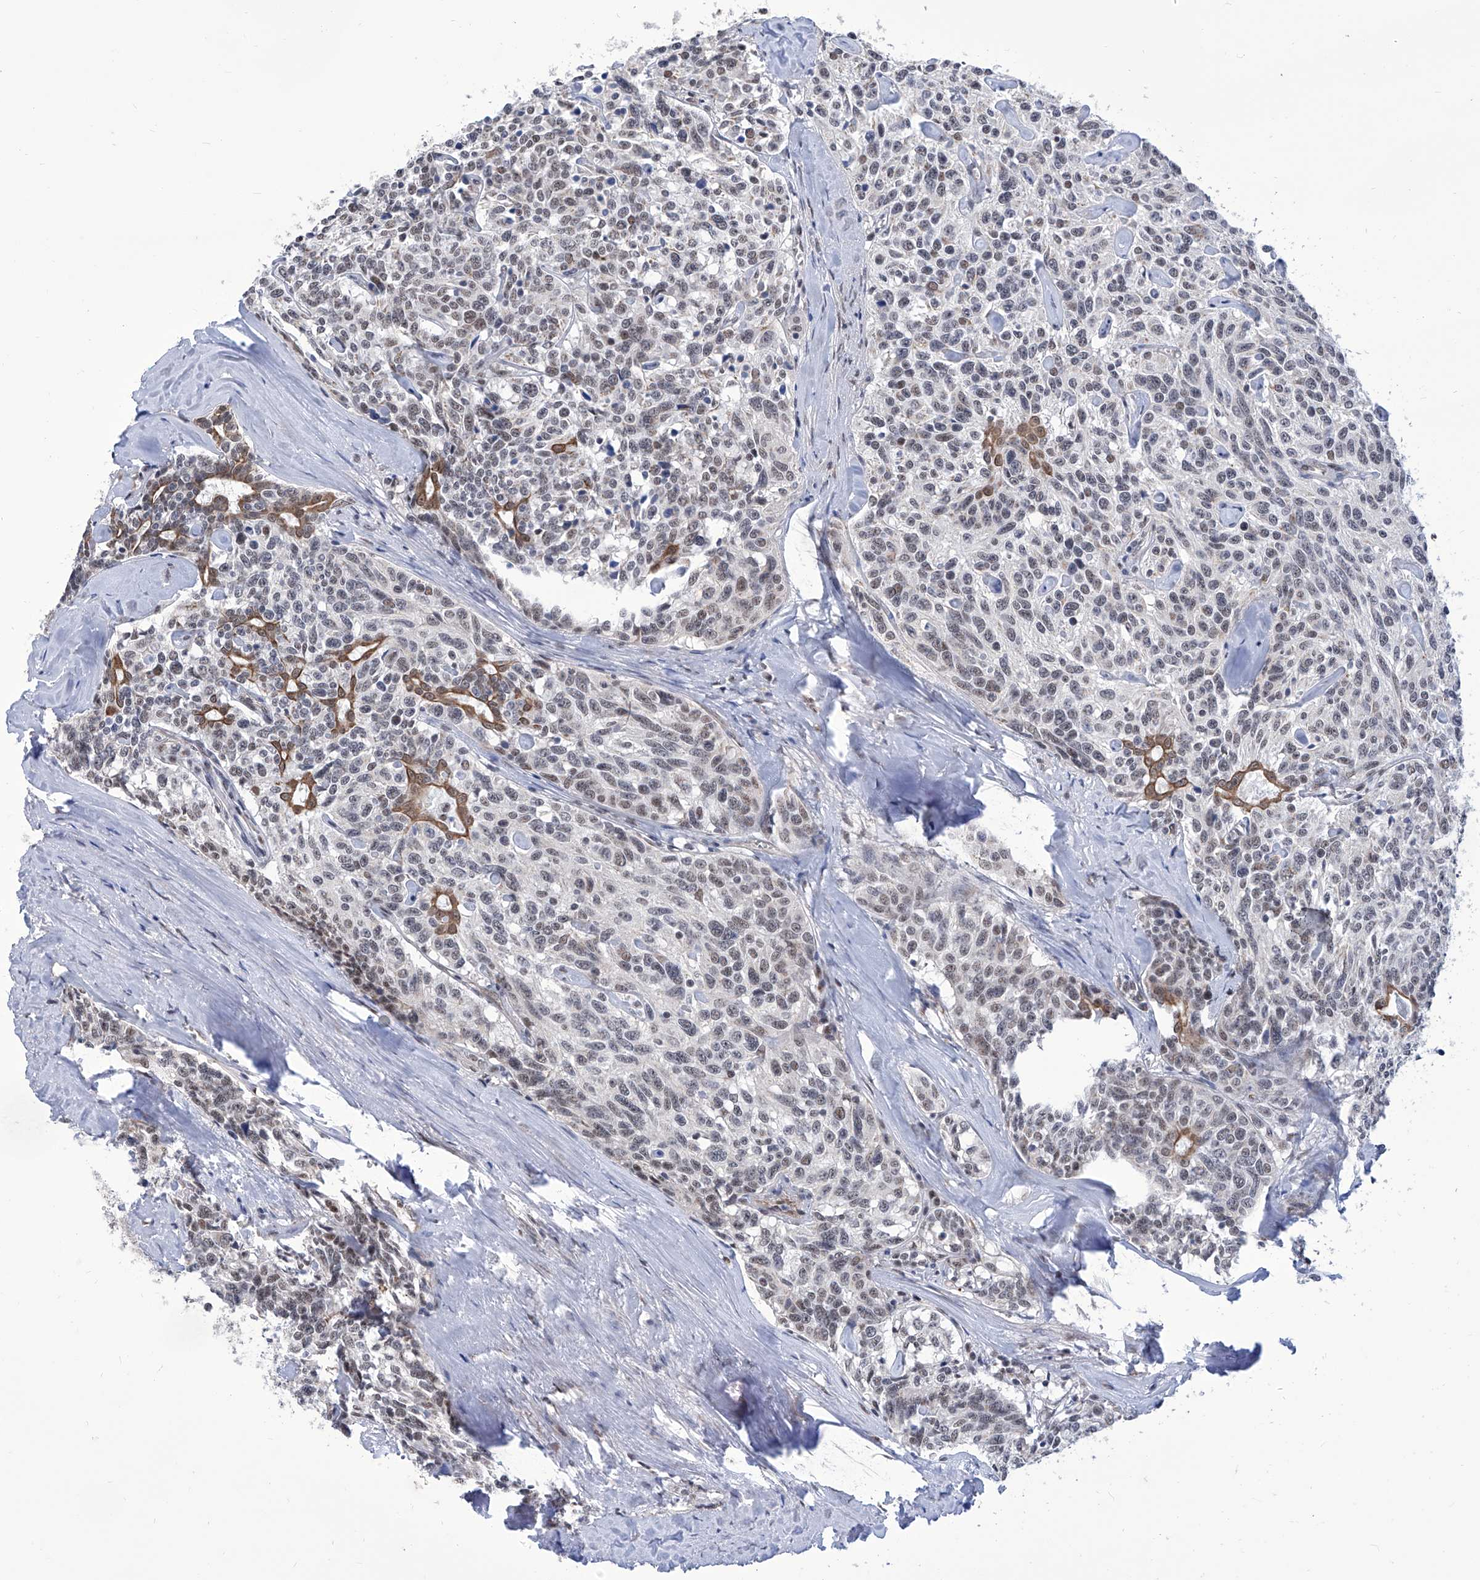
{"staining": {"intensity": "weak", "quantity": "25%-75%", "location": "nuclear"}, "tissue": "carcinoid", "cell_type": "Tumor cells", "image_type": "cancer", "snomed": [{"axis": "morphology", "description": "Carcinoid, malignant, NOS"}, {"axis": "topography", "description": "Lung"}], "caption": "Carcinoid stained with a protein marker exhibits weak staining in tumor cells.", "gene": "SART1", "patient": {"sex": "female", "age": 46}}